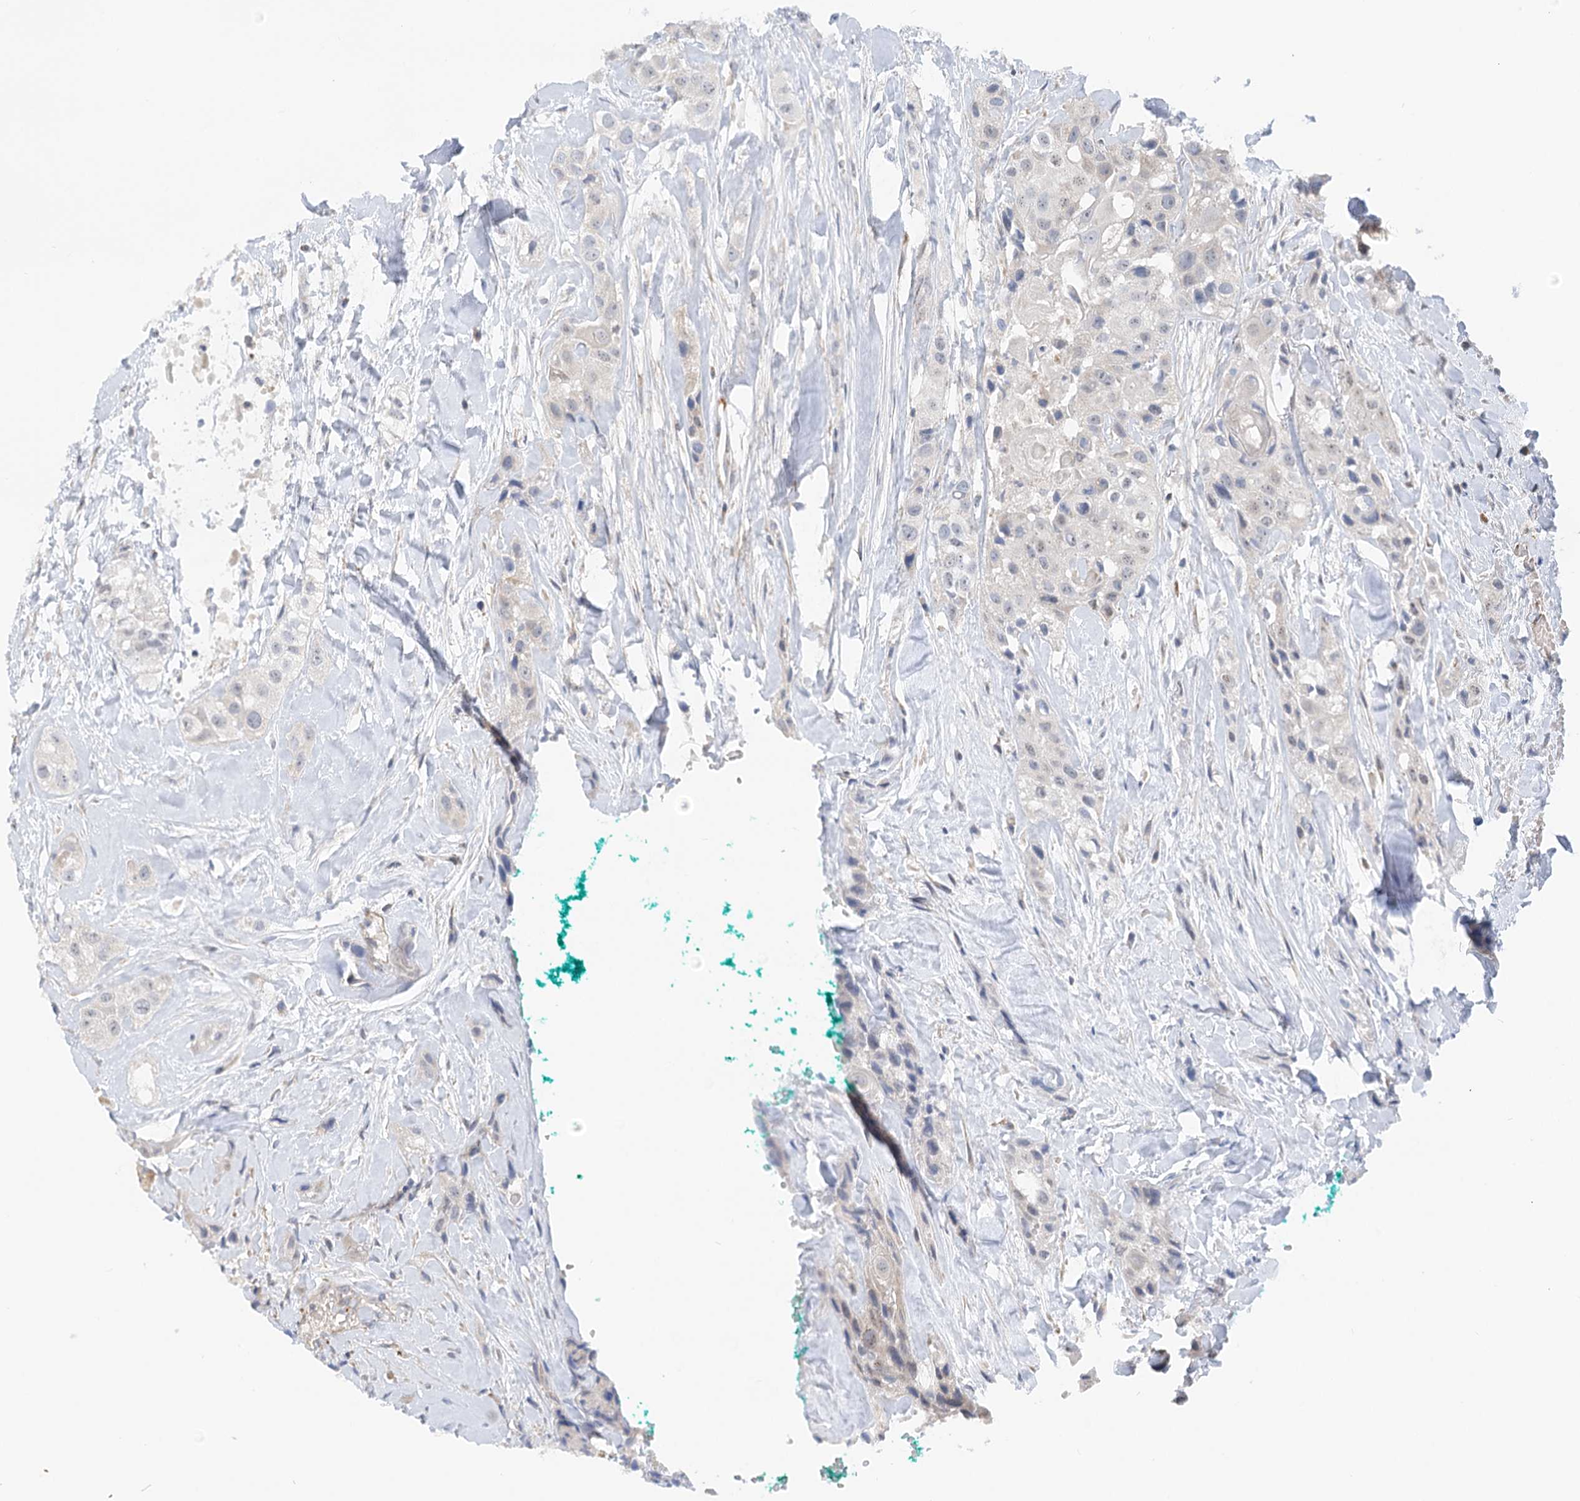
{"staining": {"intensity": "negative", "quantity": "none", "location": "none"}, "tissue": "head and neck cancer", "cell_type": "Tumor cells", "image_type": "cancer", "snomed": [{"axis": "morphology", "description": "Normal tissue, NOS"}, {"axis": "morphology", "description": "Squamous cell carcinoma, NOS"}, {"axis": "topography", "description": "Skeletal muscle"}, {"axis": "topography", "description": "Head-Neck"}], "caption": "High power microscopy photomicrograph of an IHC micrograph of head and neck squamous cell carcinoma, revealing no significant expression in tumor cells.", "gene": "NELL2", "patient": {"sex": "male", "age": 51}}